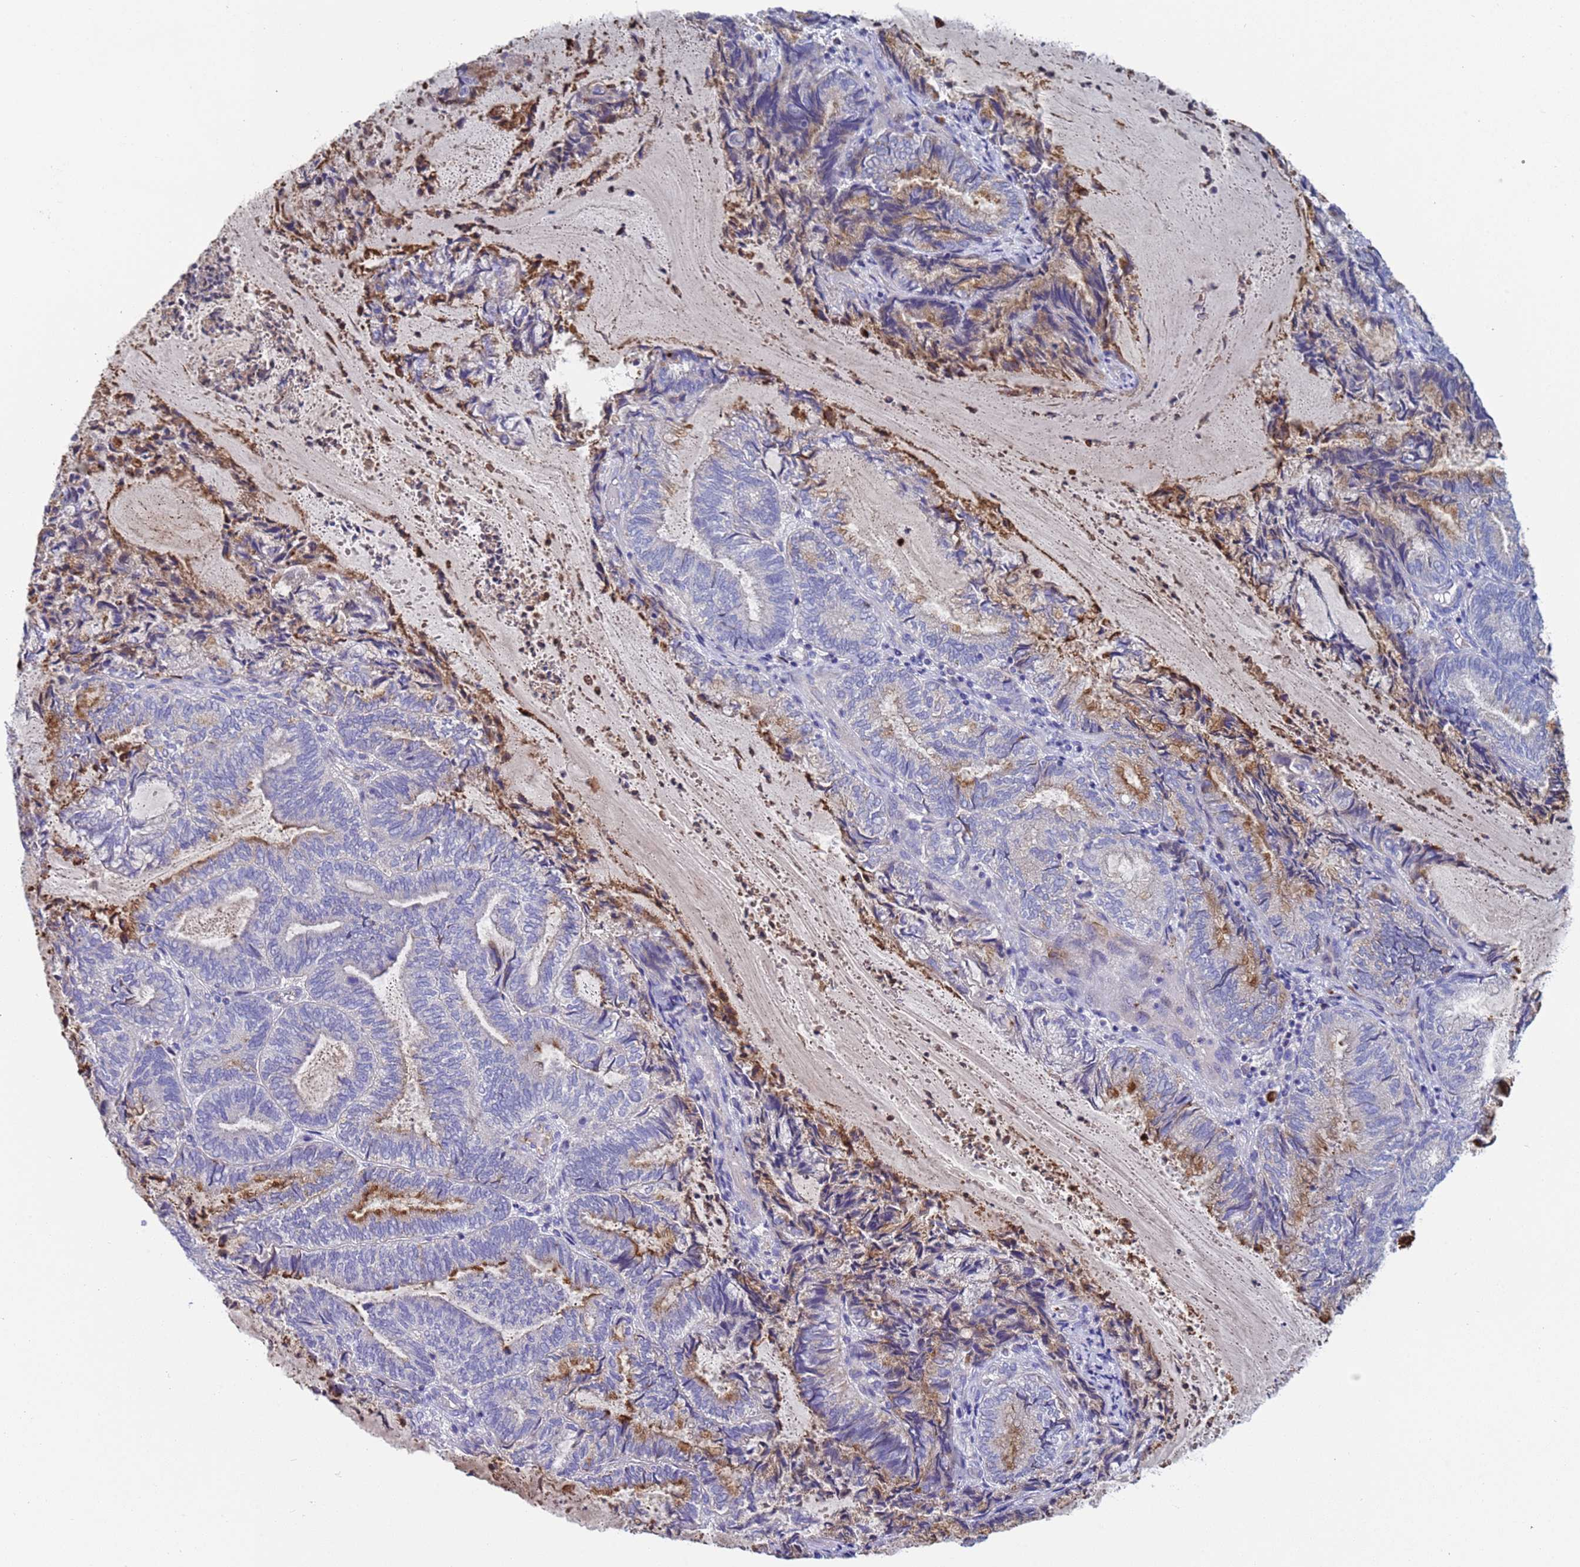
{"staining": {"intensity": "moderate", "quantity": "<25%", "location": "cytoplasmic/membranous"}, "tissue": "endometrial cancer", "cell_type": "Tumor cells", "image_type": "cancer", "snomed": [{"axis": "morphology", "description": "Adenocarcinoma, NOS"}, {"axis": "topography", "description": "Endometrium"}], "caption": "Immunohistochemistry (IHC) histopathology image of adenocarcinoma (endometrial) stained for a protein (brown), which displays low levels of moderate cytoplasmic/membranous staining in approximately <25% of tumor cells.", "gene": "C4orf46", "patient": {"sex": "female", "age": 80}}